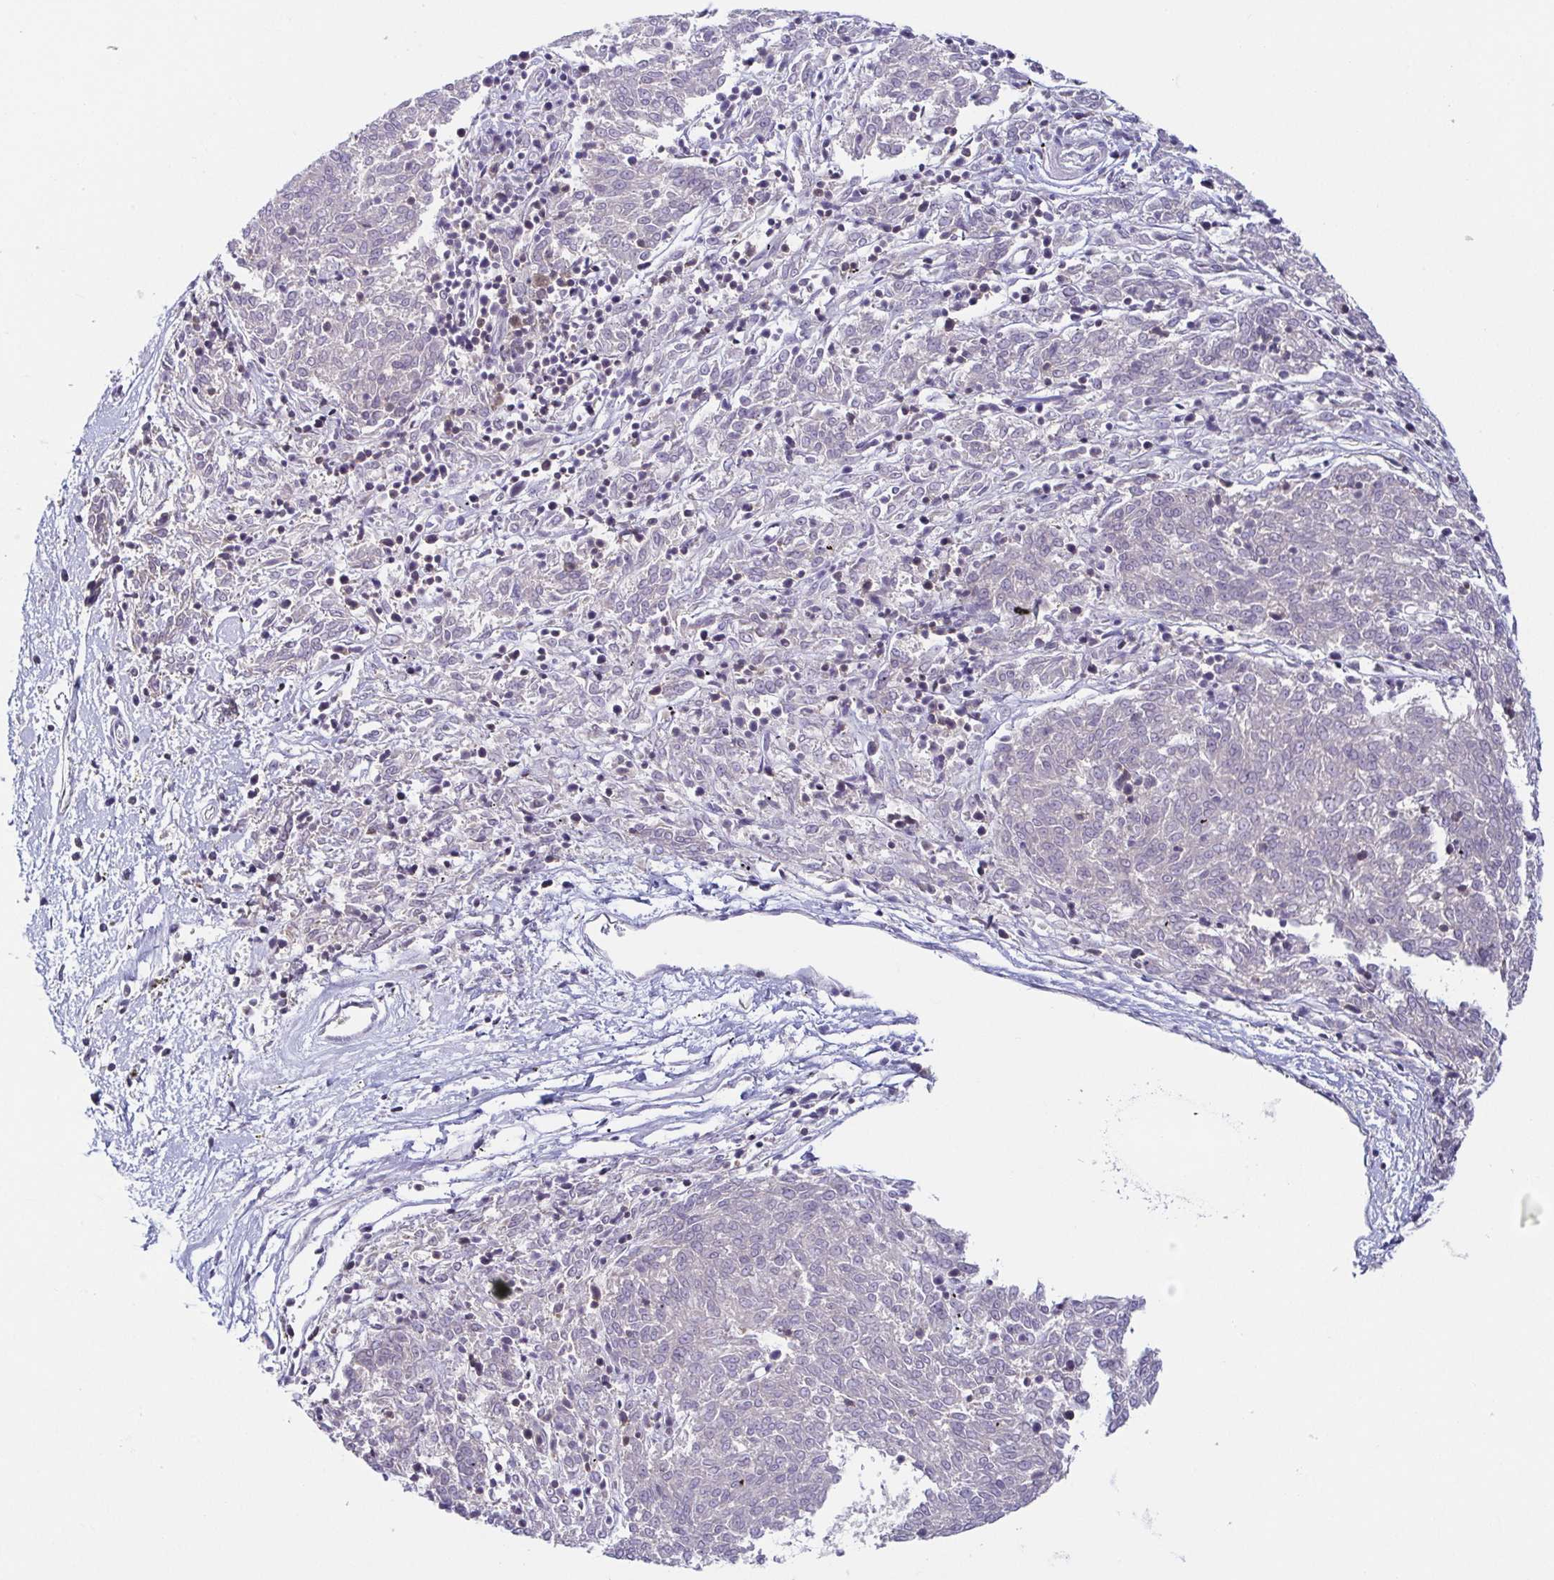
{"staining": {"intensity": "negative", "quantity": "none", "location": "none"}, "tissue": "melanoma", "cell_type": "Tumor cells", "image_type": "cancer", "snomed": [{"axis": "morphology", "description": "Malignant melanoma, NOS"}, {"axis": "topography", "description": "Skin"}], "caption": "Histopathology image shows no significant protein positivity in tumor cells of malignant melanoma.", "gene": "EWSR1", "patient": {"sex": "female", "age": 72}}